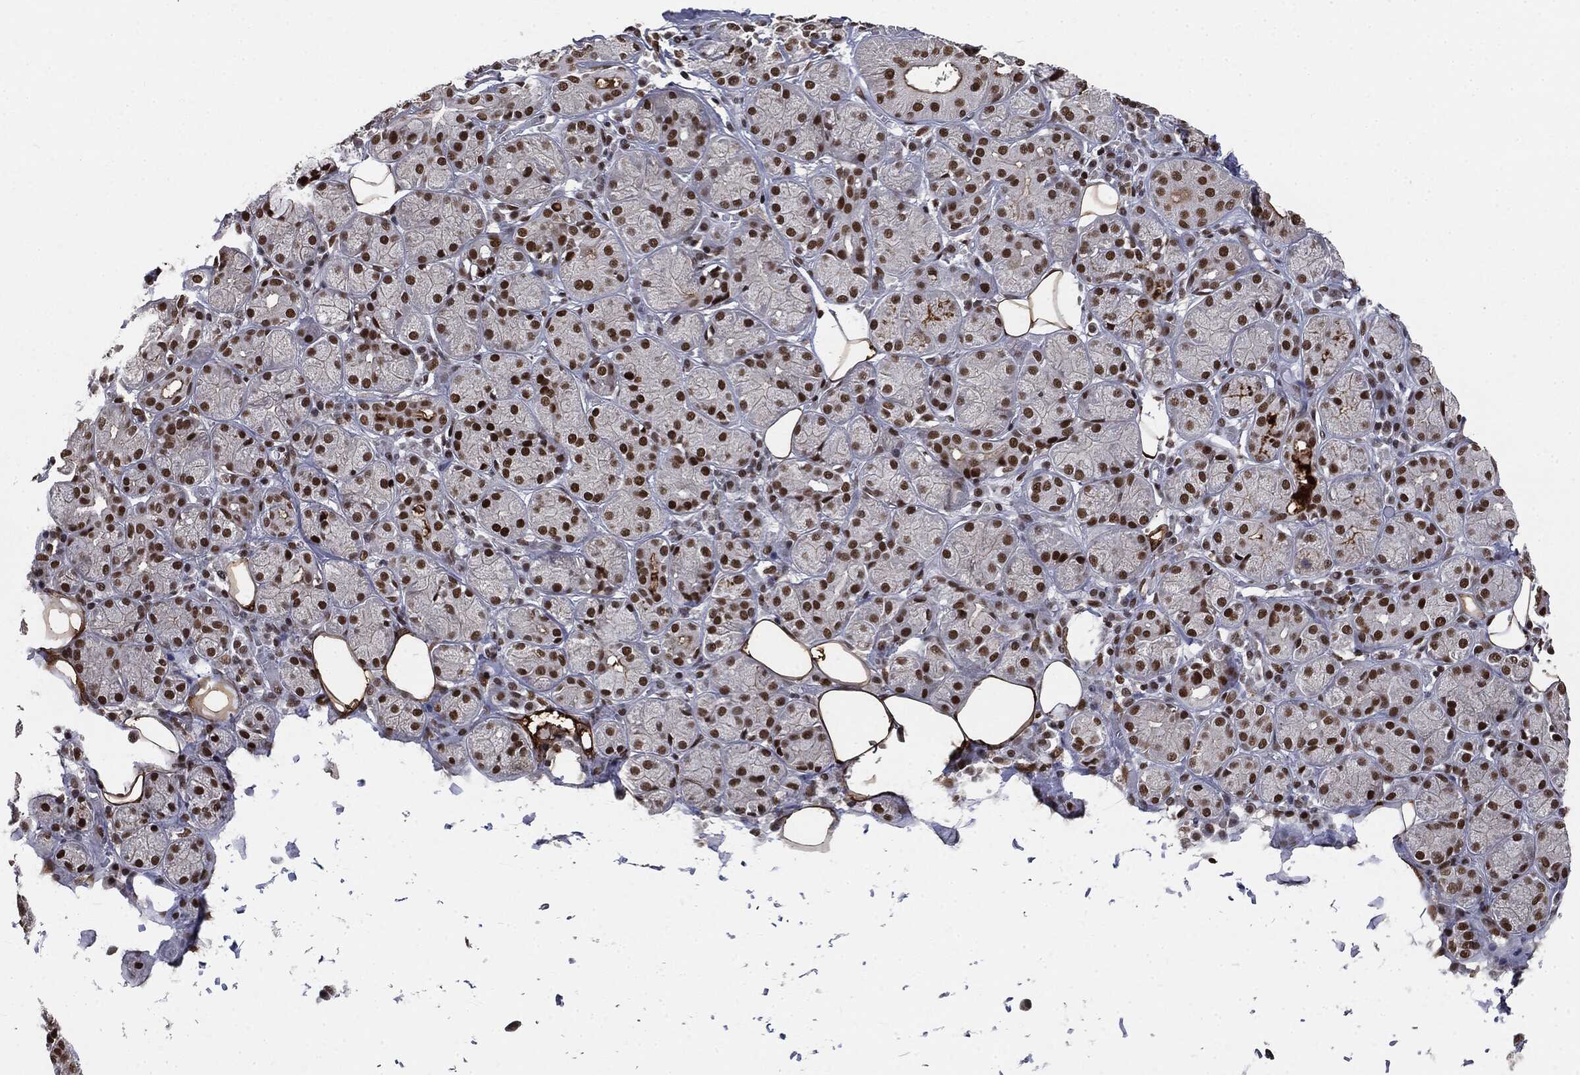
{"staining": {"intensity": "strong", "quantity": ">75%", "location": "nuclear"}, "tissue": "salivary gland", "cell_type": "Glandular cells", "image_type": "normal", "snomed": [{"axis": "morphology", "description": "Normal tissue, NOS"}, {"axis": "topography", "description": "Salivary gland"}], "caption": "DAB (3,3'-diaminobenzidine) immunohistochemical staining of unremarkable human salivary gland demonstrates strong nuclear protein staining in about >75% of glandular cells. Immunohistochemistry stains the protein of interest in brown and the nuclei are stained blue.", "gene": "DPH2", "patient": {"sex": "male", "age": 71}}